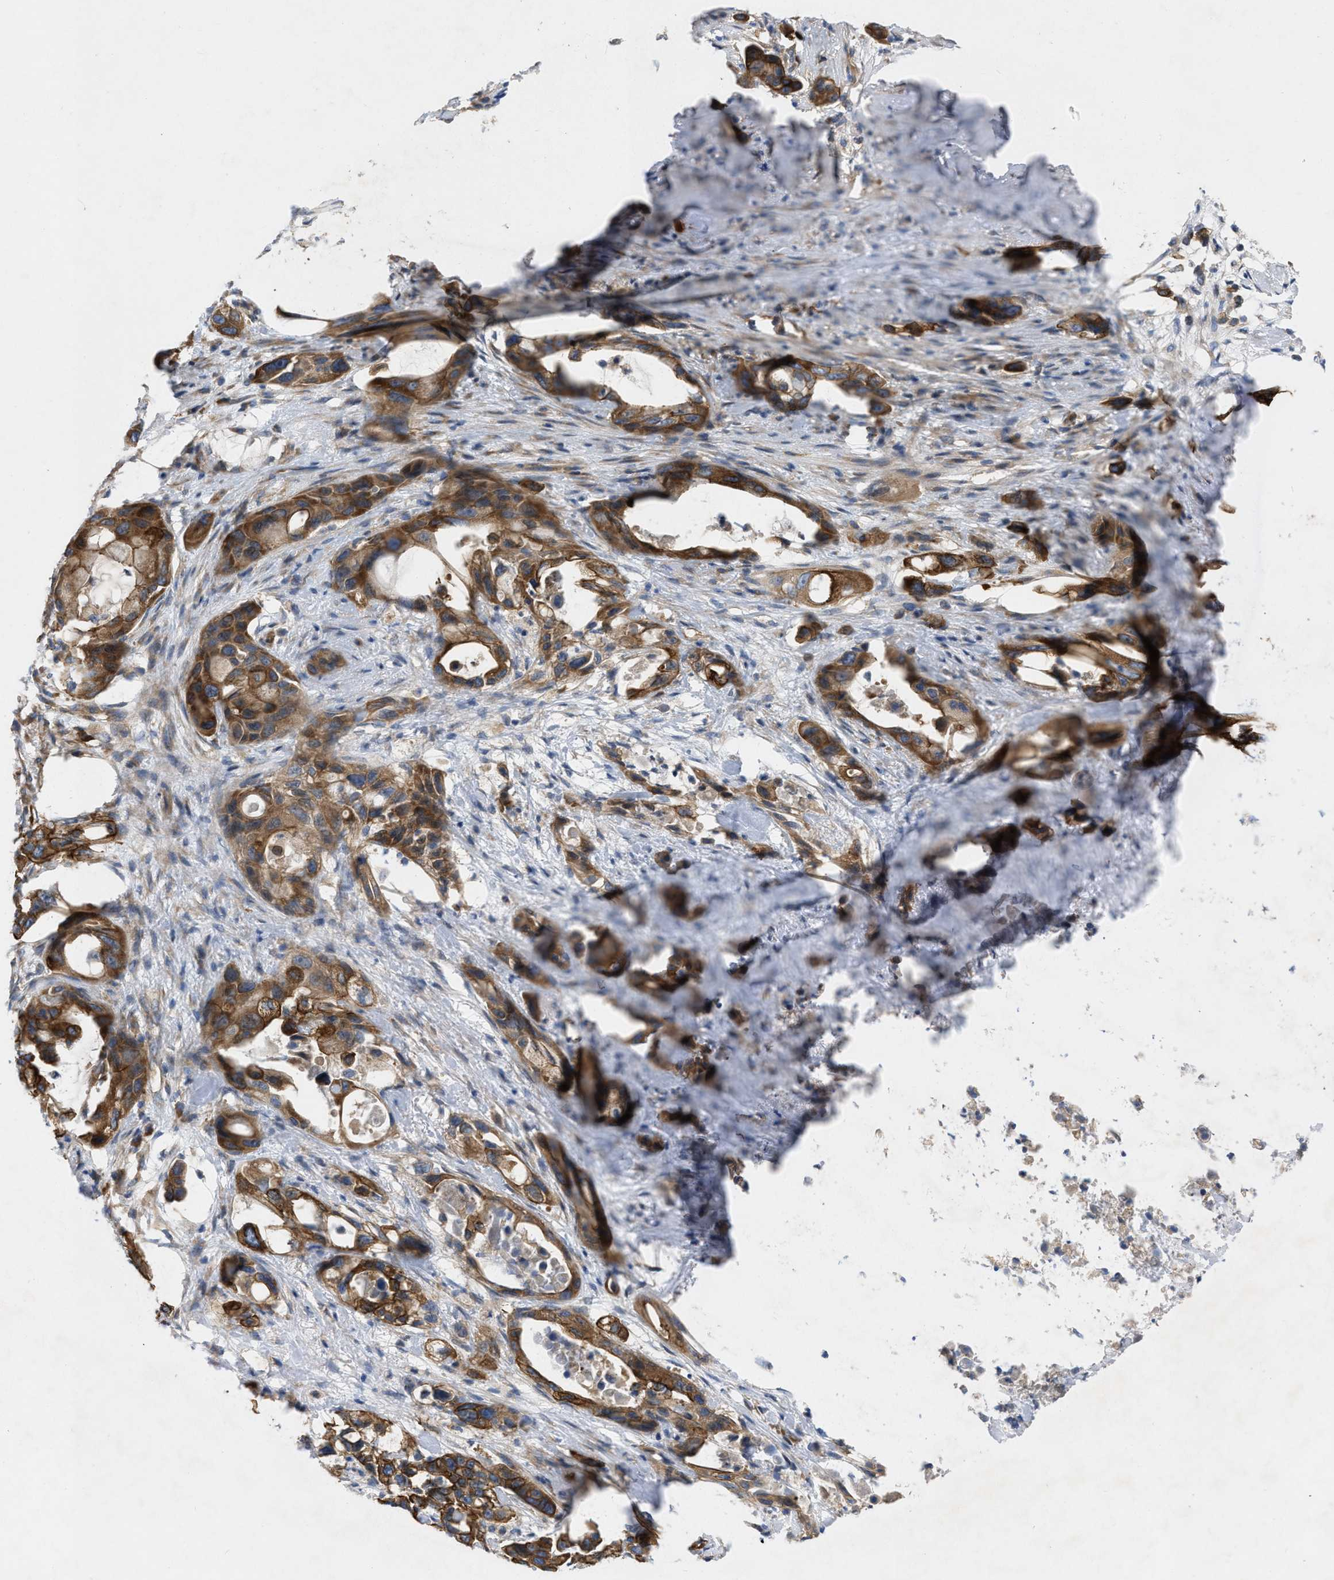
{"staining": {"intensity": "moderate", "quantity": ">75%", "location": "cytoplasmic/membranous"}, "tissue": "pancreatic cancer", "cell_type": "Tumor cells", "image_type": "cancer", "snomed": [{"axis": "morphology", "description": "Adenocarcinoma, NOS"}, {"axis": "topography", "description": "Pancreas"}], "caption": "High-power microscopy captured an immunohistochemistry (IHC) histopathology image of pancreatic adenocarcinoma, revealing moderate cytoplasmic/membranous positivity in about >75% of tumor cells.", "gene": "TMEM131", "patient": {"sex": "male", "age": 53}}